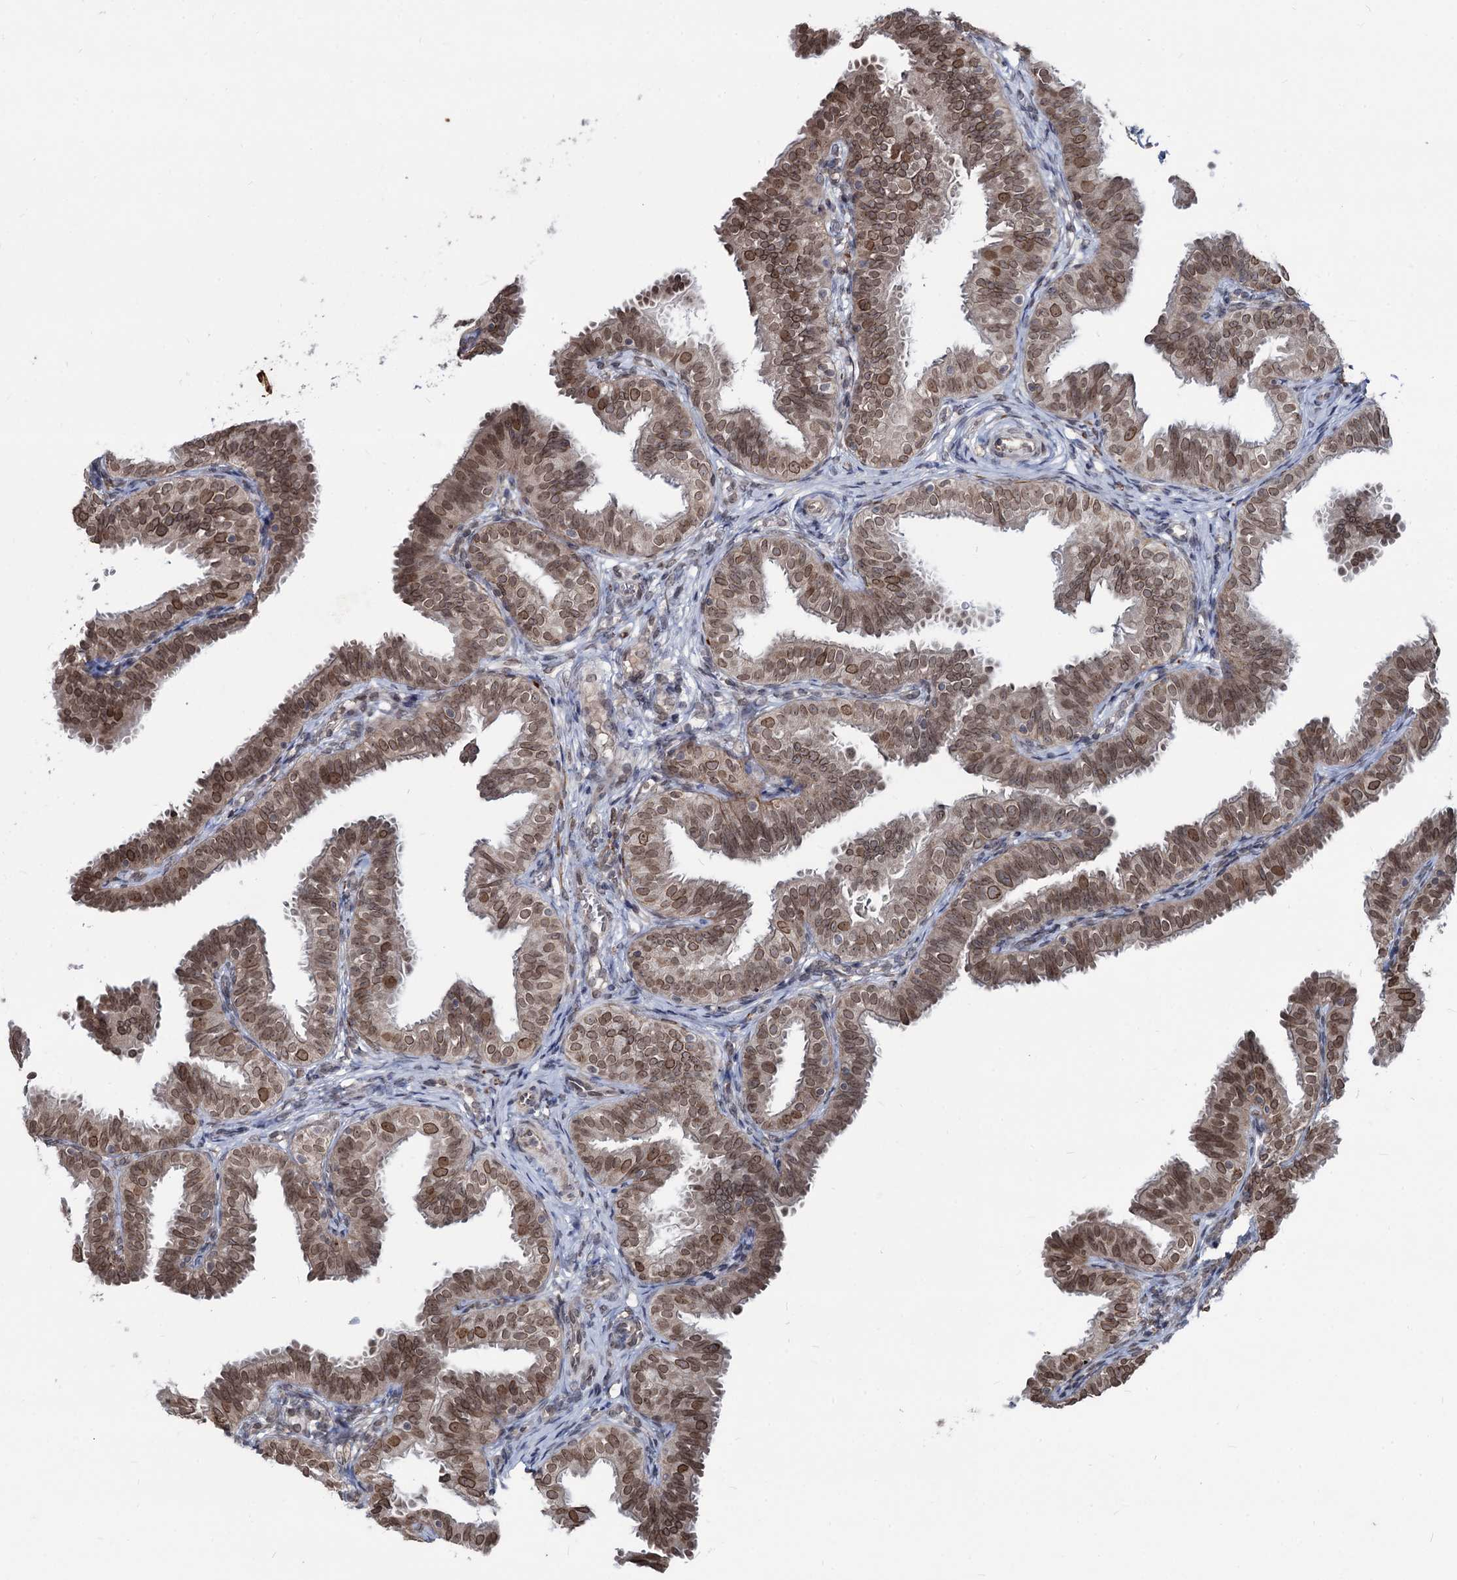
{"staining": {"intensity": "moderate", "quantity": ">75%", "location": "cytoplasmic/membranous,nuclear"}, "tissue": "fallopian tube", "cell_type": "Glandular cells", "image_type": "normal", "snomed": [{"axis": "morphology", "description": "Normal tissue, NOS"}, {"axis": "topography", "description": "Fallopian tube"}], "caption": "Glandular cells demonstrate medium levels of moderate cytoplasmic/membranous,nuclear staining in approximately >75% of cells in benign human fallopian tube. The protein of interest is stained brown, and the nuclei are stained in blue (DAB IHC with brightfield microscopy, high magnification).", "gene": "RNF6", "patient": {"sex": "female", "age": 35}}